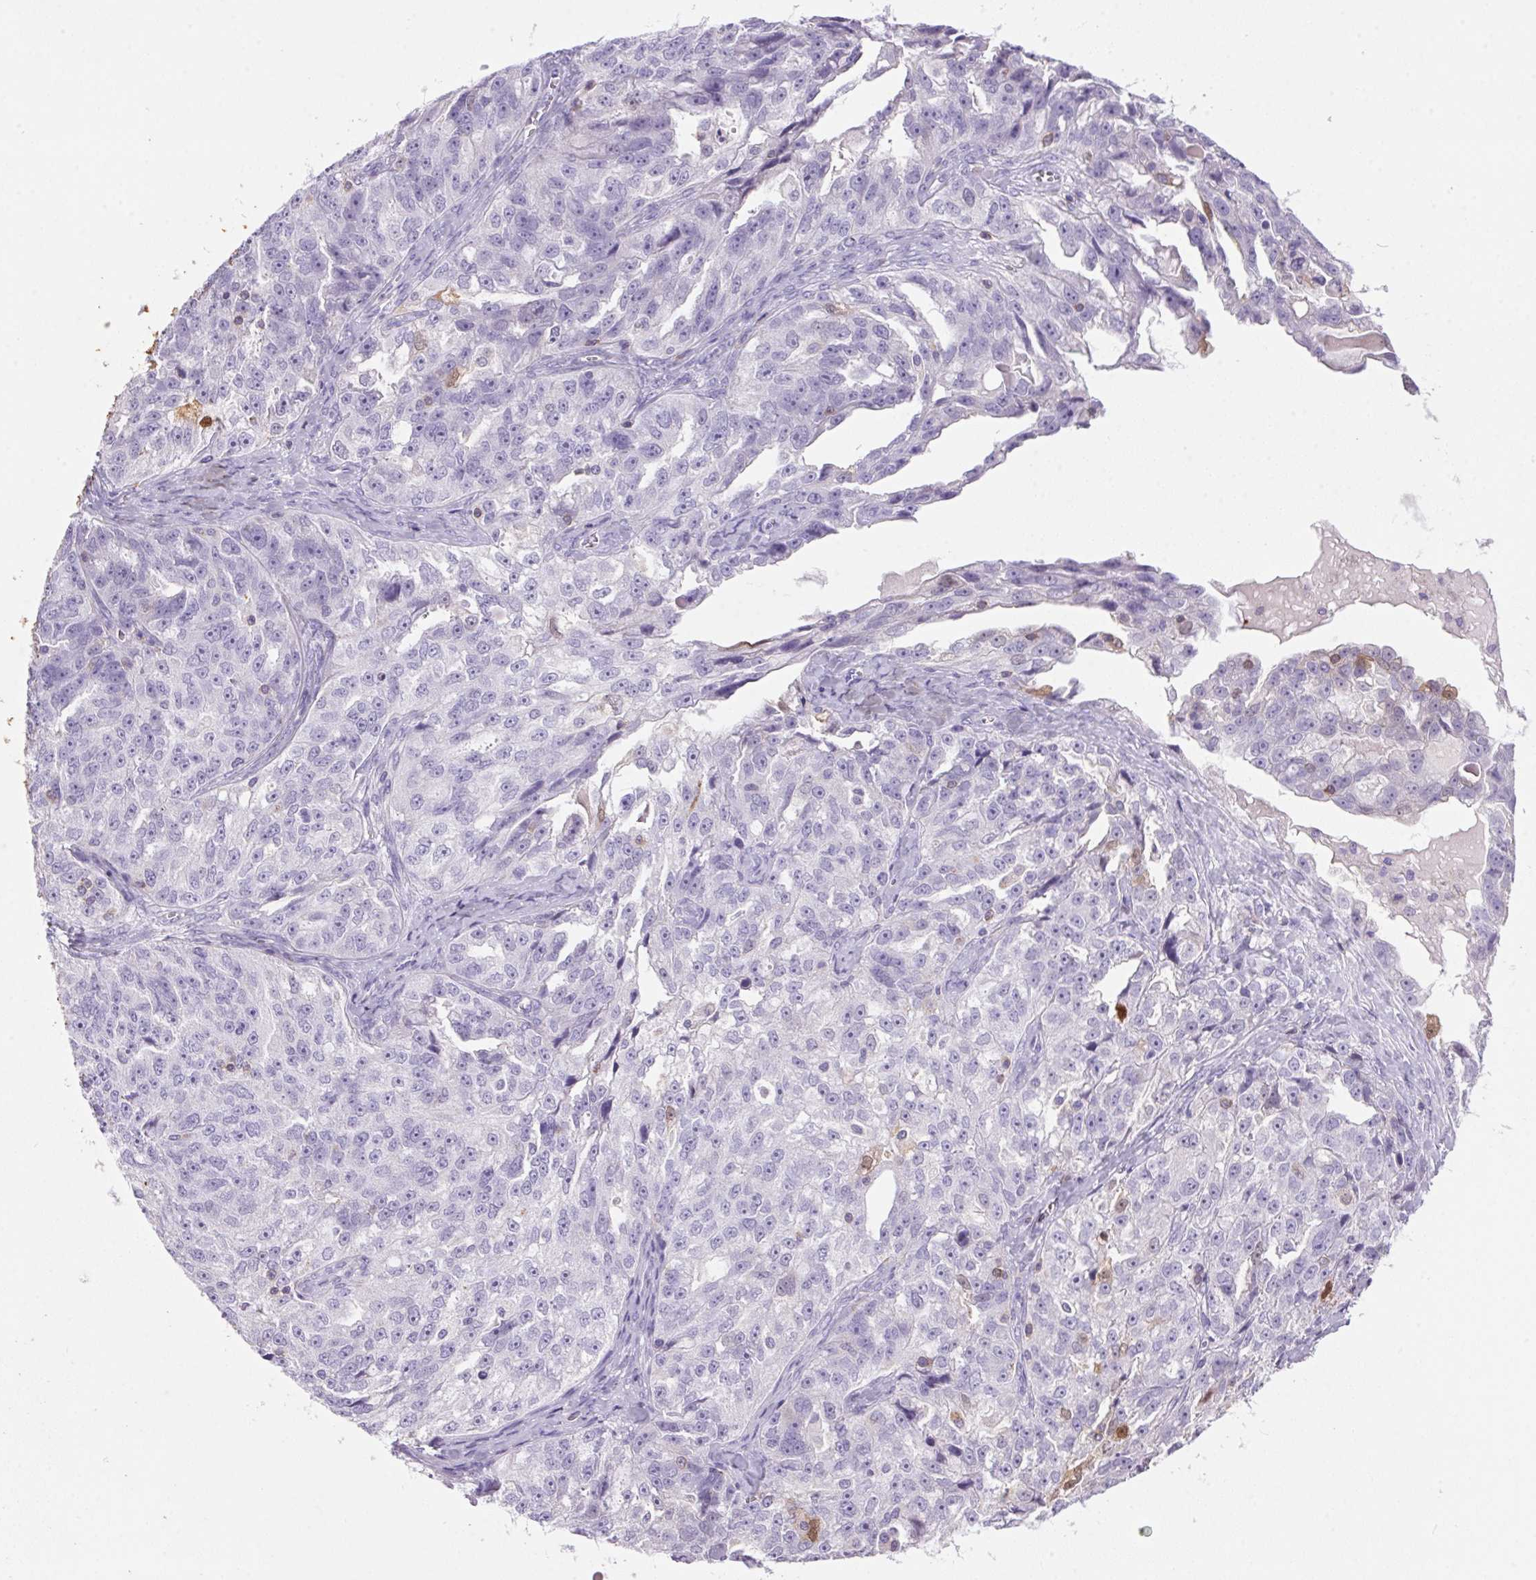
{"staining": {"intensity": "negative", "quantity": "none", "location": "none"}, "tissue": "ovarian cancer", "cell_type": "Tumor cells", "image_type": "cancer", "snomed": [{"axis": "morphology", "description": "Cystadenocarcinoma, serous, NOS"}, {"axis": "topography", "description": "Ovary"}], "caption": "Immunohistochemistry image of ovarian serous cystadenocarcinoma stained for a protein (brown), which exhibits no positivity in tumor cells. The staining was performed using DAB (3,3'-diaminobenzidine) to visualize the protein expression in brown, while the nuclei were stained in blue with hematoxylin (Magnification: 20x).", "gene": "S100A2", "patient": {"sex": "female", "age": 51}}